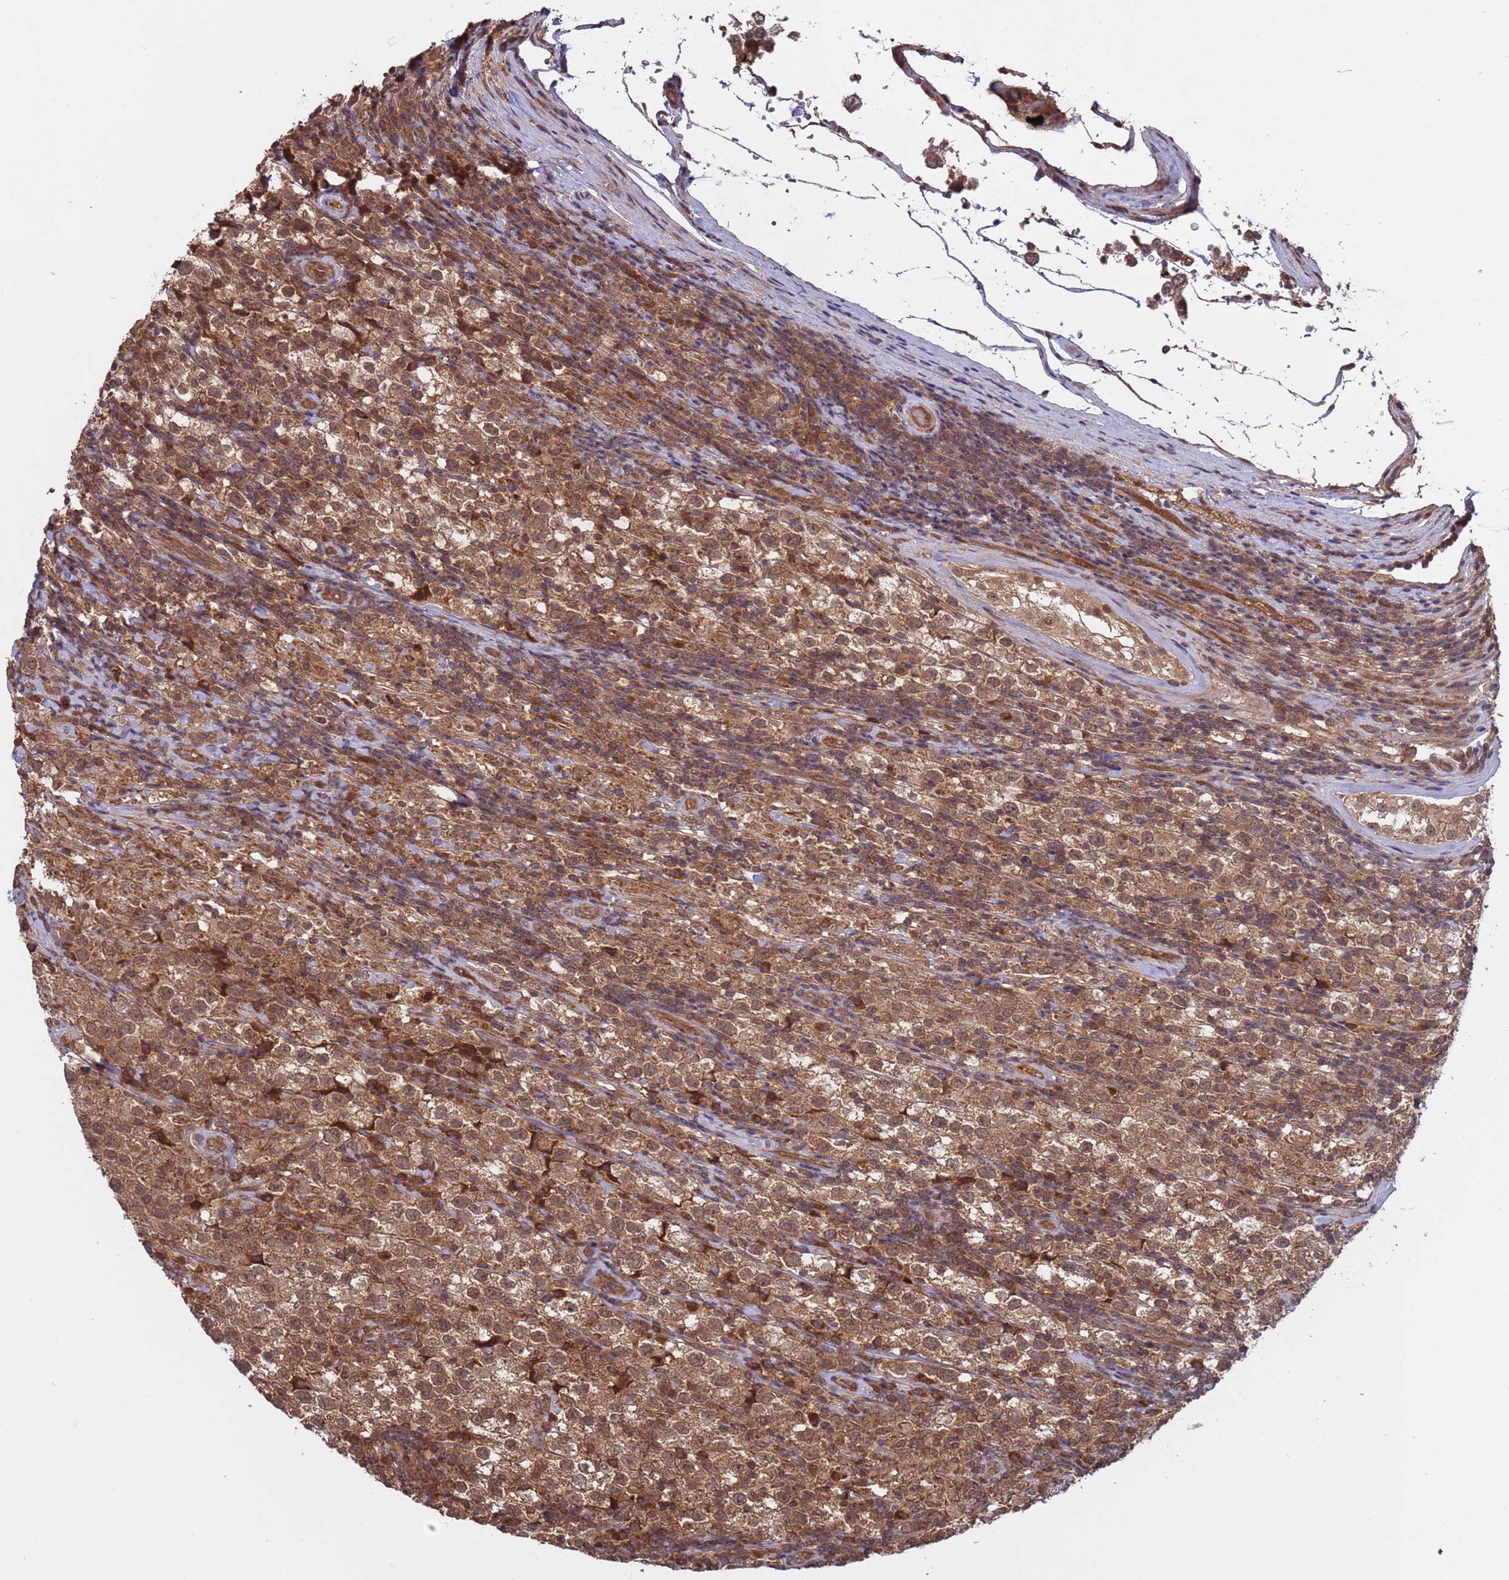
{"staining": {"intensity": "moderate", "quantity": ">75%", "location": "cytoplasmic/membranous,nuclear"}, "tissue": "testis cancer", "cell_type": "Tumor cells", "image_type": "cancer", "snomed": [{"axis": "morphology", "description": "Seminoma, NOS"}, {"axis": "morphology", "description": "Carcinoma, Embryonal, NOS"}, {"axis": "topography", "description": "Testis"}], "caption": "High-magnification brightfield microscopy of seminoma (testis) stained with DAB (brown) and counterstained with hematoxylin (blue). tumor cells exhibit moderate cytoplasmic/membranous and nuclear staining is appreciated in approximately>75% of cells.", "gene": "ERI1", "patient": {"sex": "male", "age": 41}}